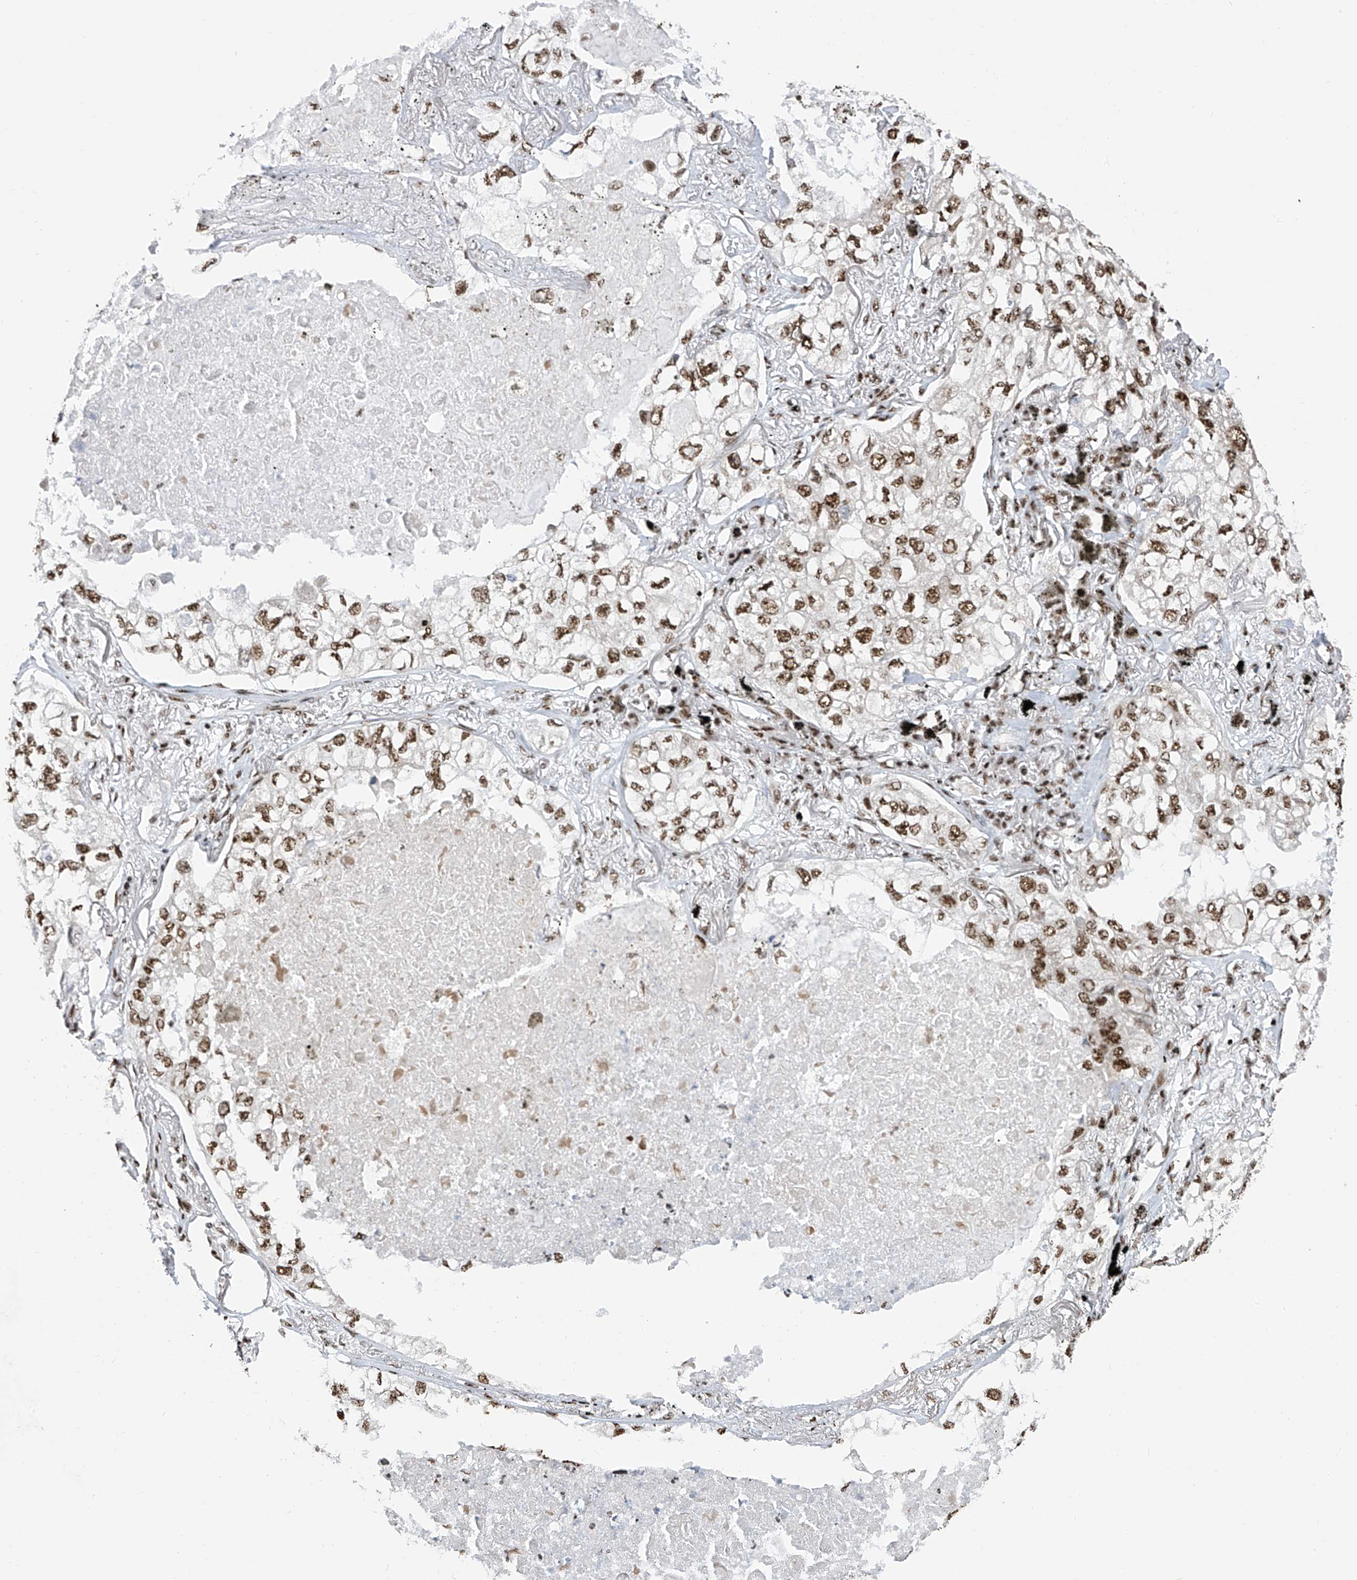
{"staining": {"intensity": "moderate", "quantity": ">75%", "location": "nuclear"}, "tissue": "lung cancer", "cell_type": "Tumor cells", "image_type": "cancer", "snomed": [{"axis": "morphology", "description": "Adenocarcinoma, NOS"}, {"axis": "topography", "description": "Lung"}], "caption": "Moderate nuclear protein expression is present in about >75% of tumor cells in lung cancer (adenocarcinoma).", "gene": "APLF", "patient": {"sex": "male", "age": 65}}